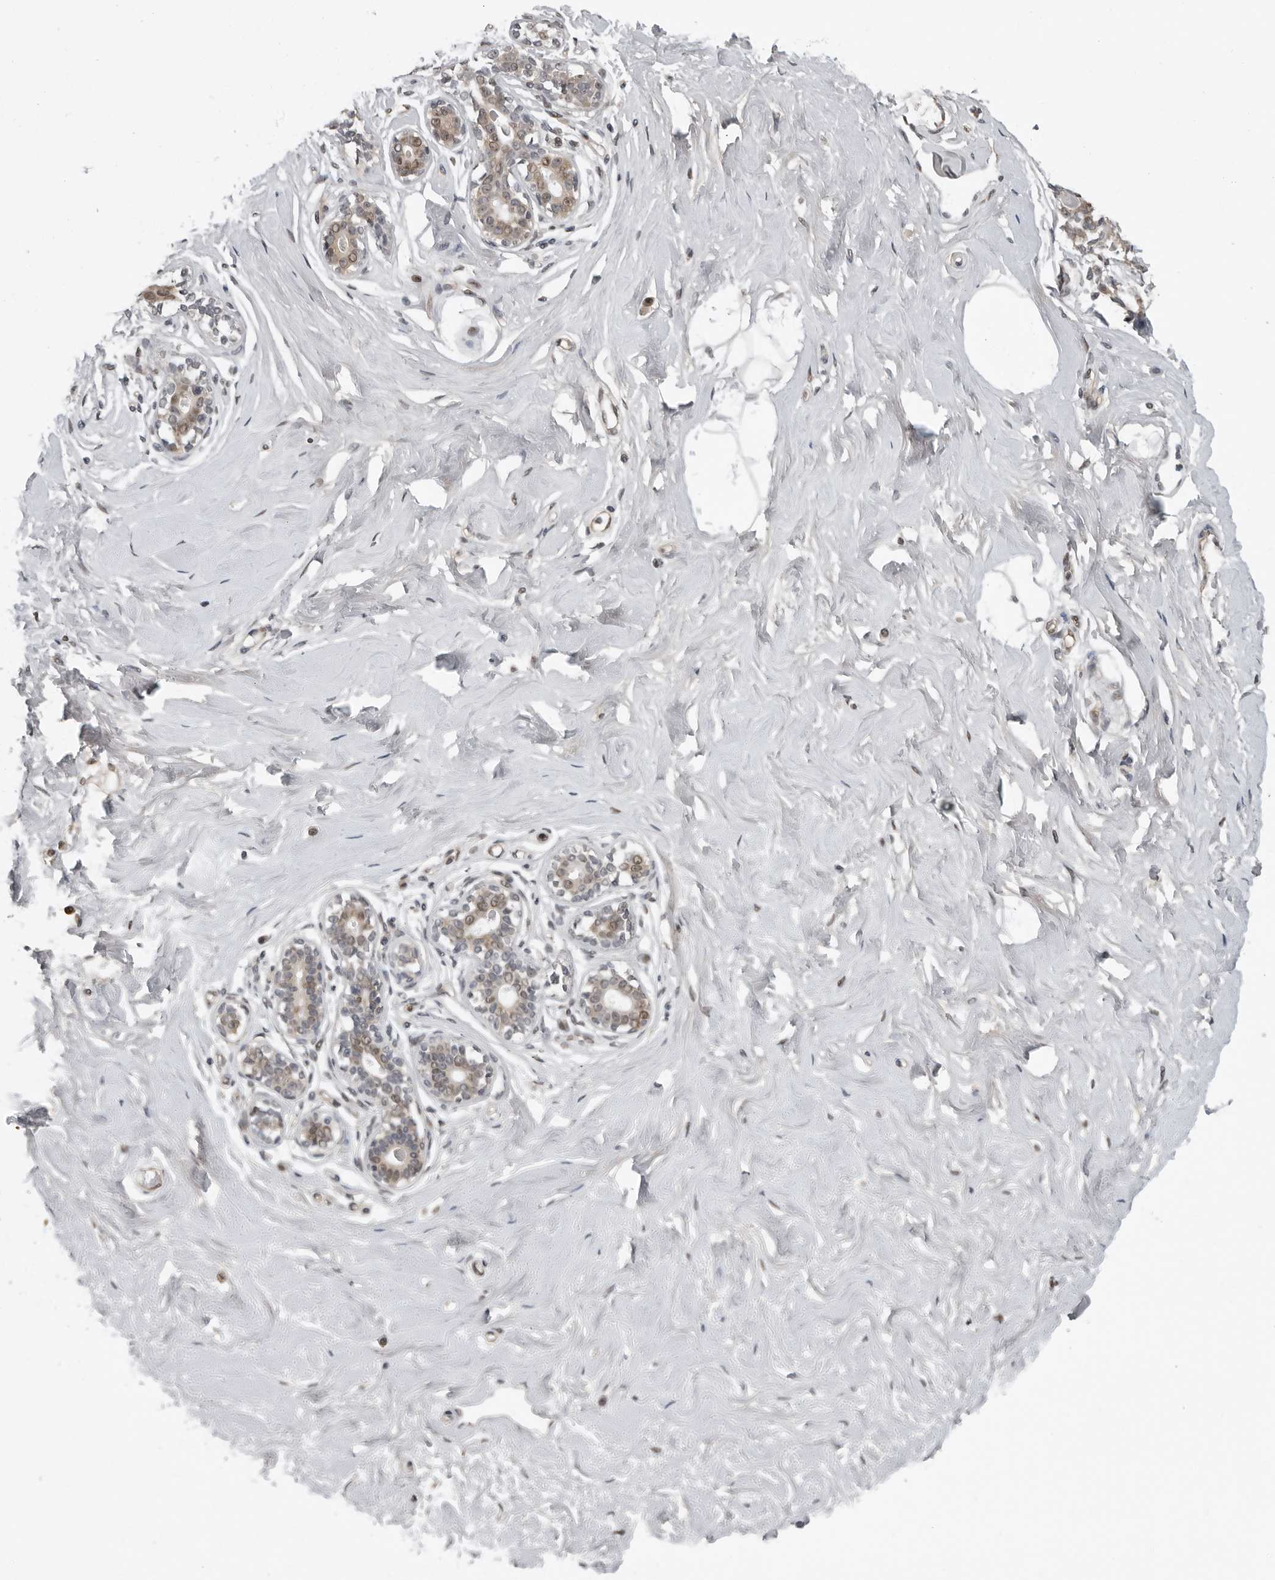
{"staining": {"intensity": "negative", "quantity": "none", "location": "none"}, "tissue": "breast", "cell_type": "Adipocytes", "image_type": "normal", "snomed": [{"axis": "morphology", "description": "Normal tissue, NOS"}, {"axis": "morphology", "description": "Adenoma, NOS"}, {"axis": "topography", "description": "Breast"}], "caption": "Image shows no protein staining in adipocytes of normal breast. (Brightfield microscopy of DAB (3,3'-diaminobenzidine) immunohistochemistry (IHC) at high magnification).", "gene": "PRRX2", "patient": {"sex": "female", "age": 23}}